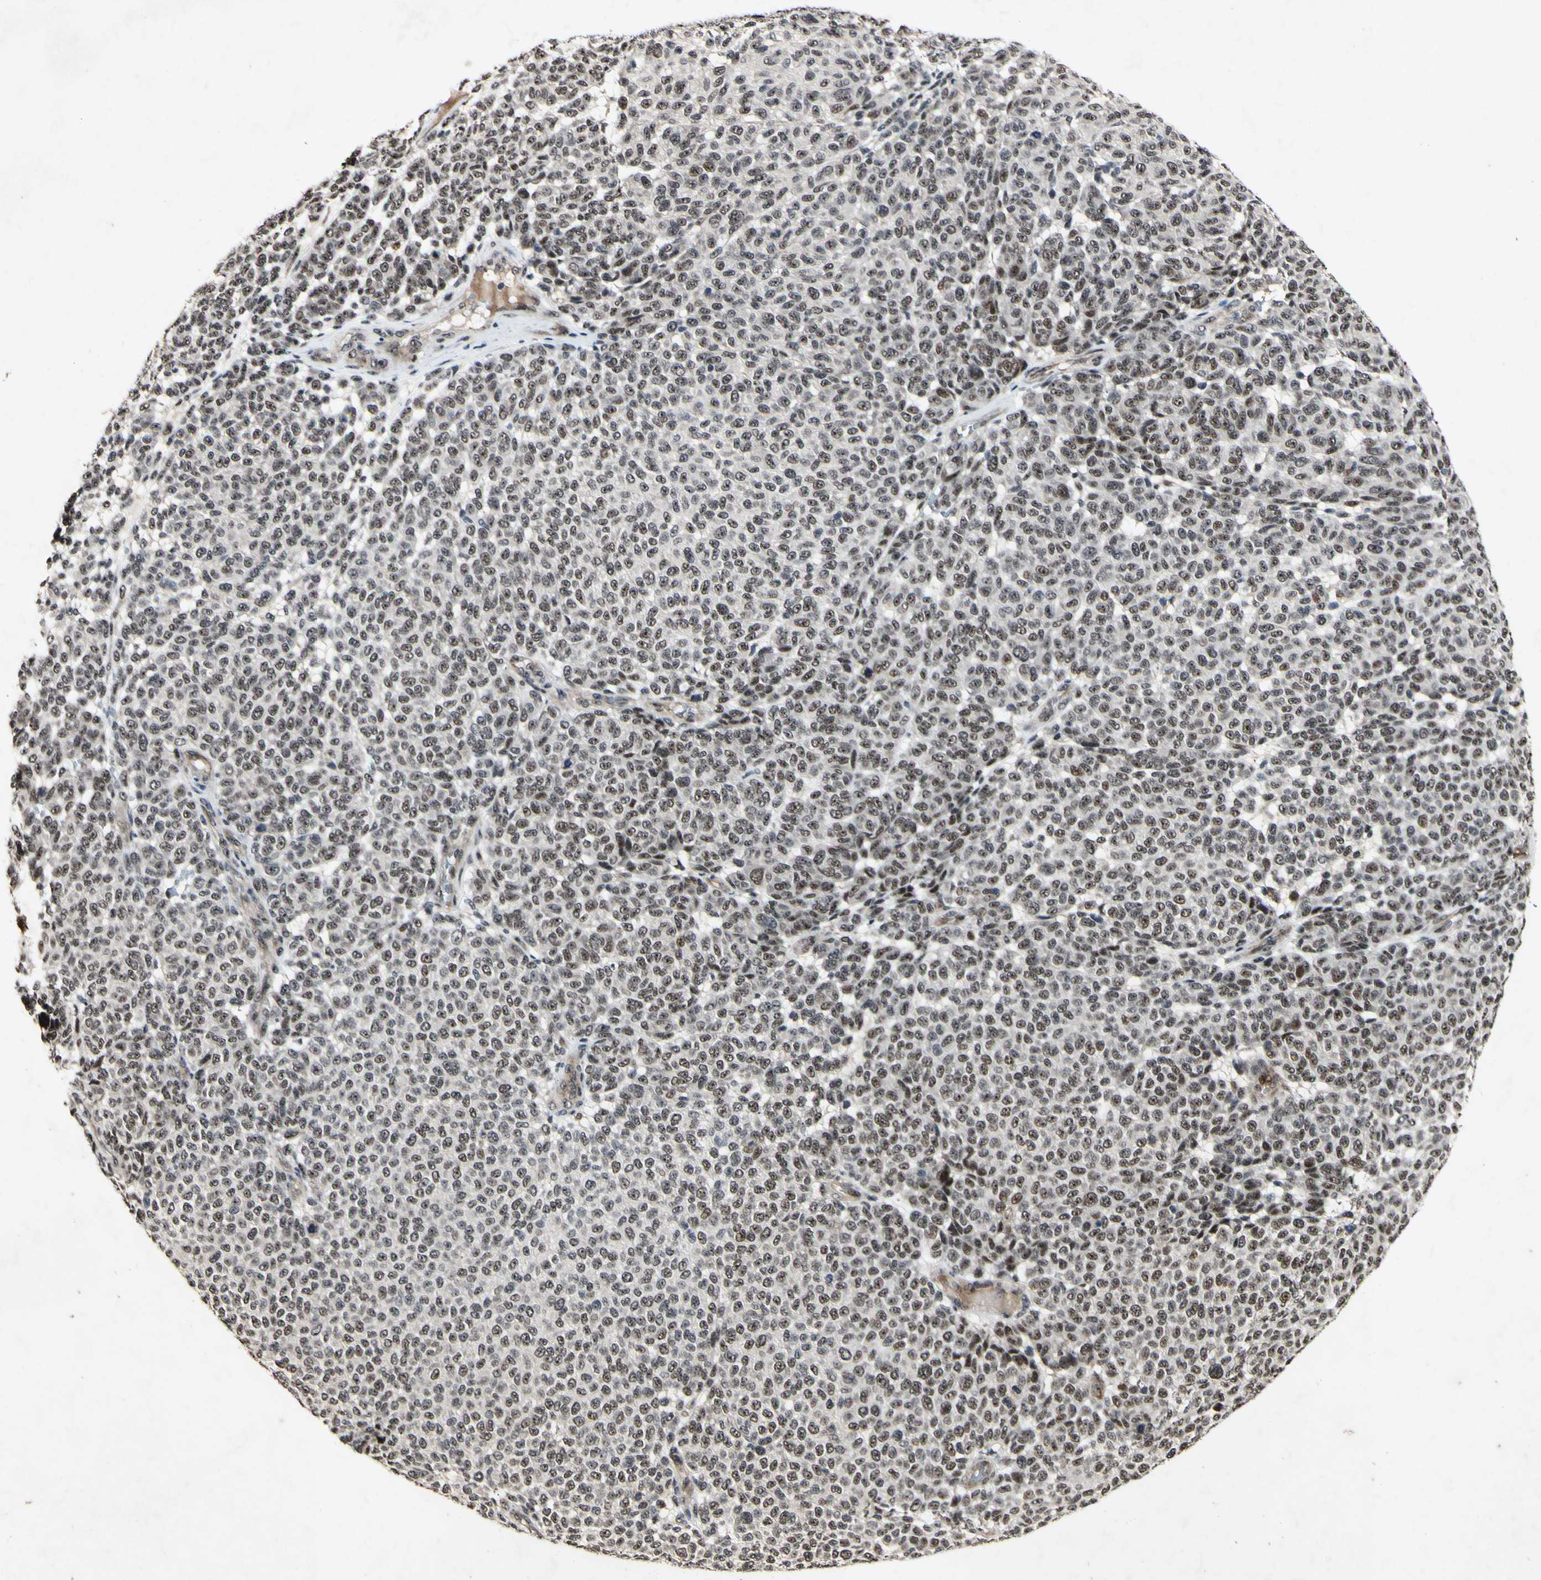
{"staining": {"intensity": "weak", "quantity": ">75%", "location": "nuclear"}, "tissue": "melanoma", "cell_type": "Tumor cells", "image_type": "cancer", "snomed": [{"axis": "morphology", "description": "Malignant melanoma, NOS"}, {"axis": "topography", "description": "Skin"}], "caption": "Immunohistochemical staining of malignant melanoma displays low levels of weak nuclear protein positivity in approximately >75% of tumor cells. Immunohistochemistry (ihc) stains the protein of interest in brown and the nuclei are stained blue.", "gene": "POLR2F", "patient": {"sex": "male", "age": 59}}